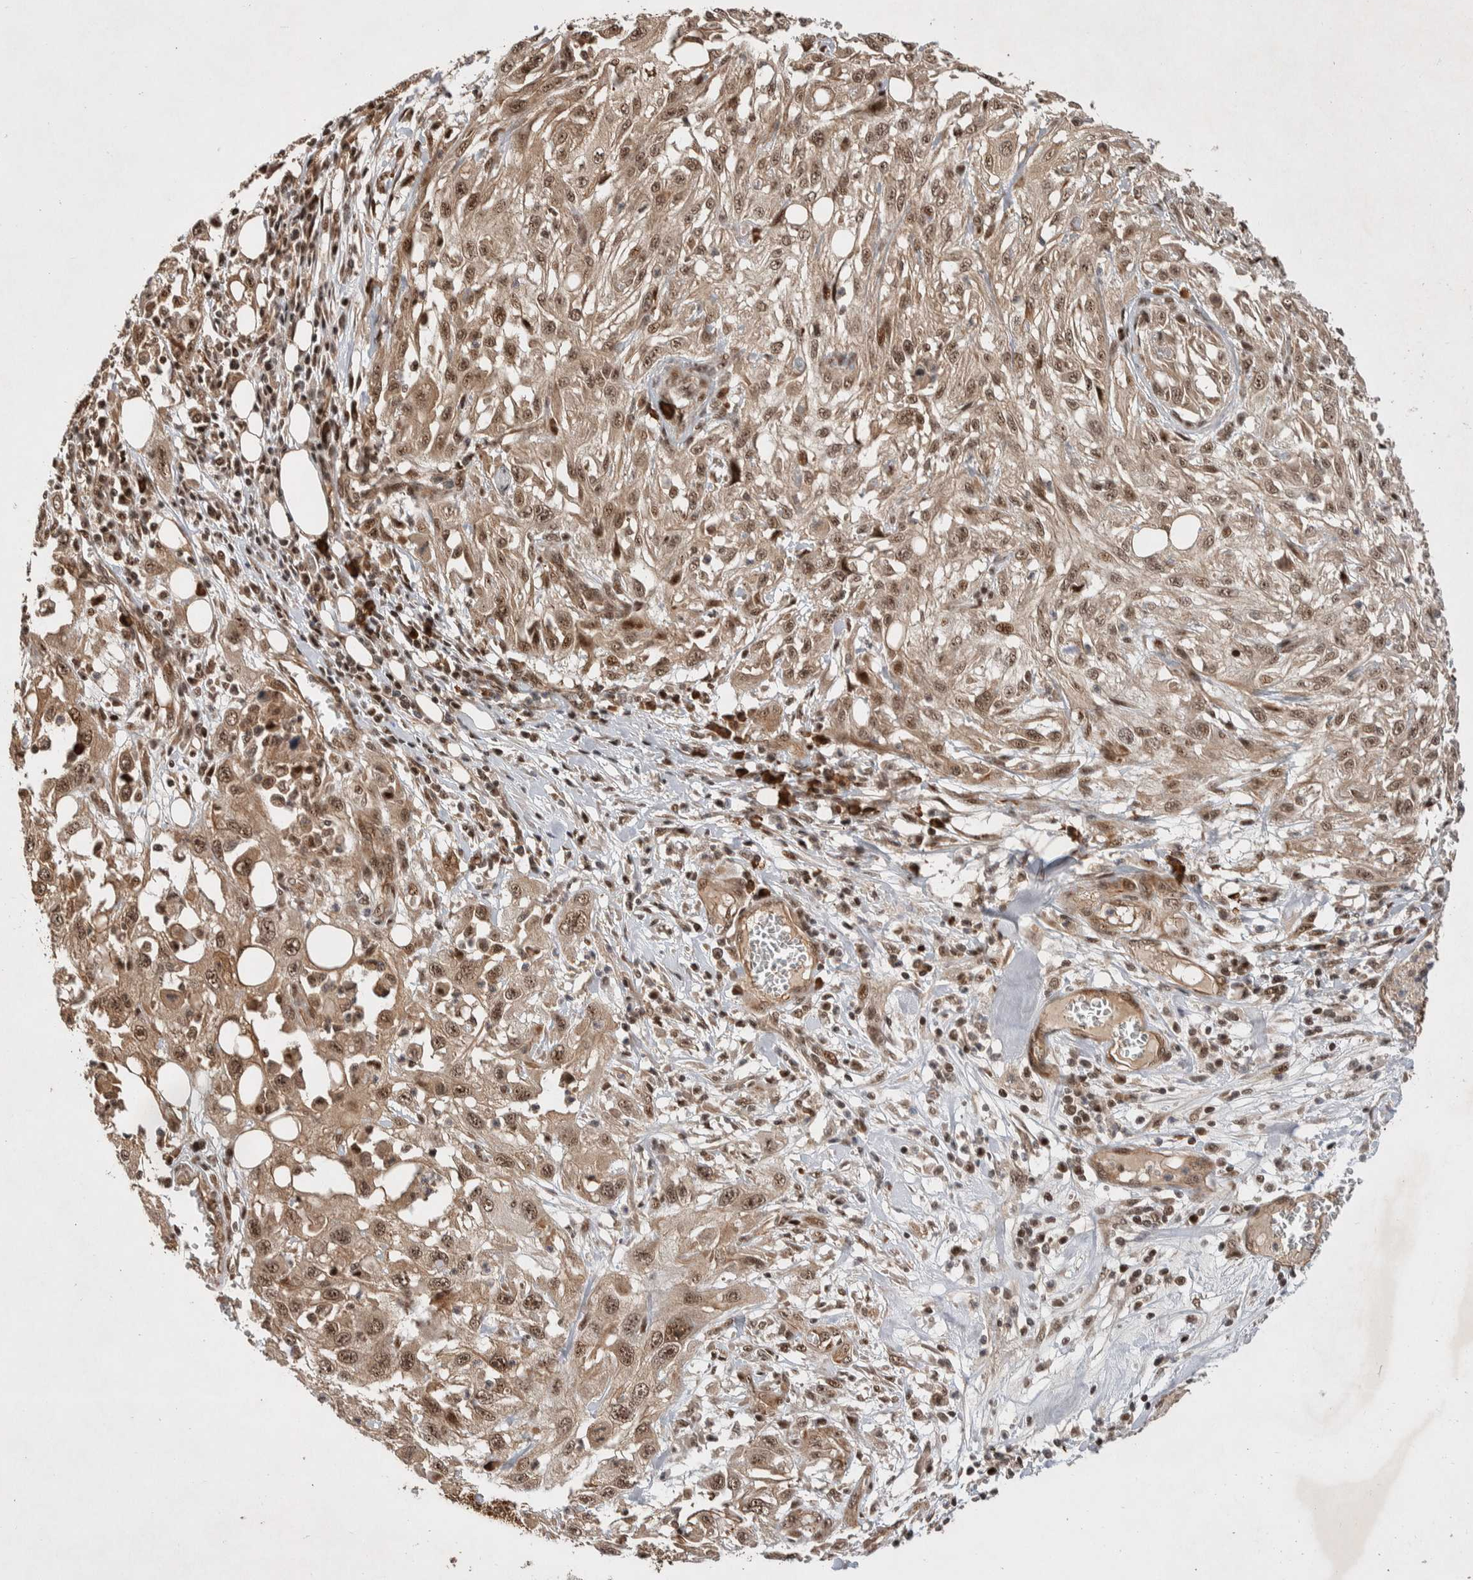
{"staining": {"intensity": "moderate", "quantity": ">75%", "location": "cytoplasmic/membranous,nuclear"}, "tissue": "skin cancer", "cell_type": "Tumor cells", "image_type": "cancer", "snomed": [{"axis": "morphology", "description": "Squamous cell carcinoma, NOS"}, {"axis": "topography", "description": "Skin"}], "caption": "A medium amount of moderate cytoplasmic/membranous and nuclear positivity is present in approximately >75% of tumor cells in skin squamous cell carcinoma tissue. Using DAB (3,3'-diaminobenzidine) (brown) and hematoxylin (blue) stains, captured at high magnification using brightfield microscopy.", "gene": "TOR1B", "patient": {"sex": "male", "age": 75}}